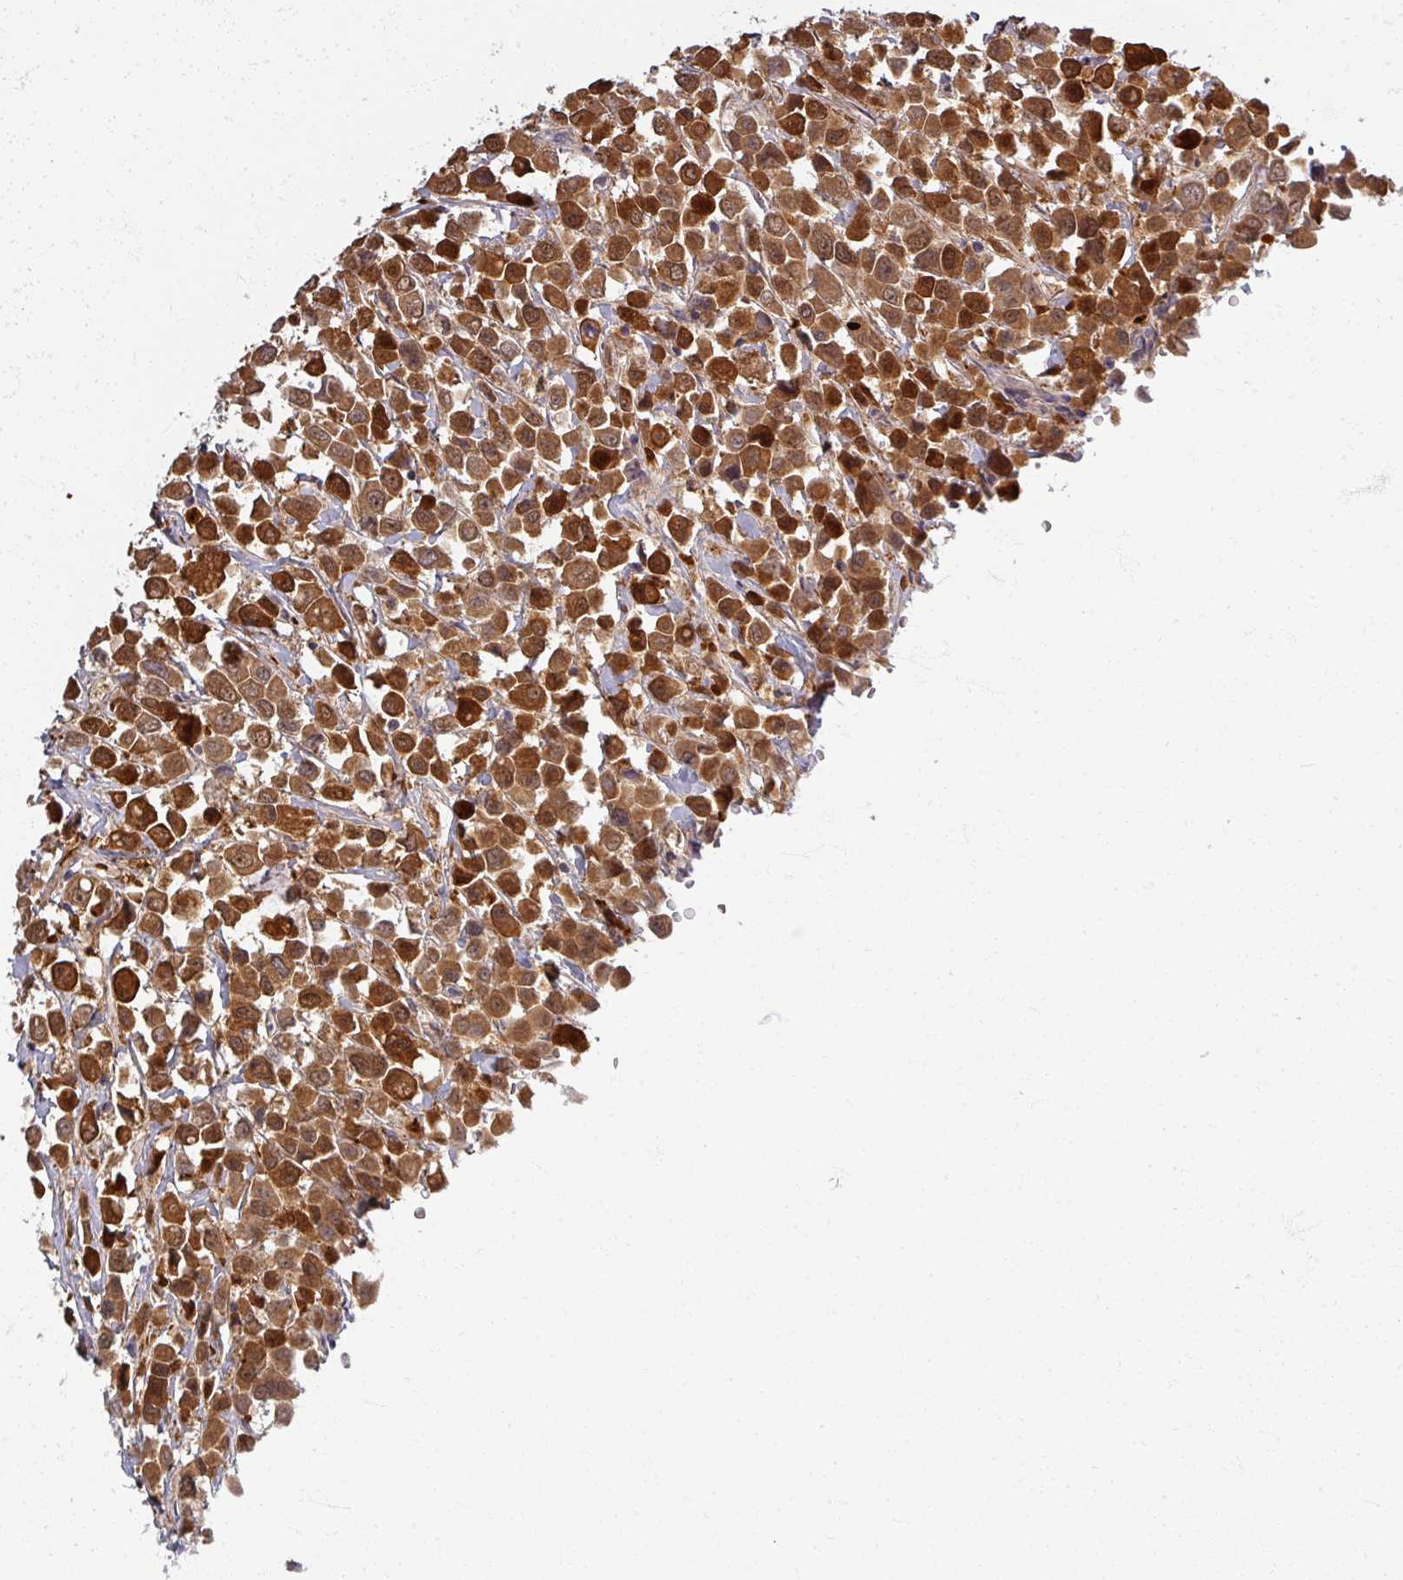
{"staining": {"intensity": "strong", "quantity": ">75%", "location": "cytoplasmic/membranous"}, "tissue": "breast cancer", "cell_type": "Tumor cells", "image_type": "cancer", "snomed": [{"axis": "morphology", "description": "Duct carcinoma"}, {"axis": "topography", "description": "Breast"}], "caption": "About >75% of tumor cells in human breast cancer exhibit strong cytoplasmic/membranous protein expression as visualized by brown immunohistochemical staining.", "gene": "TTLL7", "patient": {"sex": "female", "age": 61}}